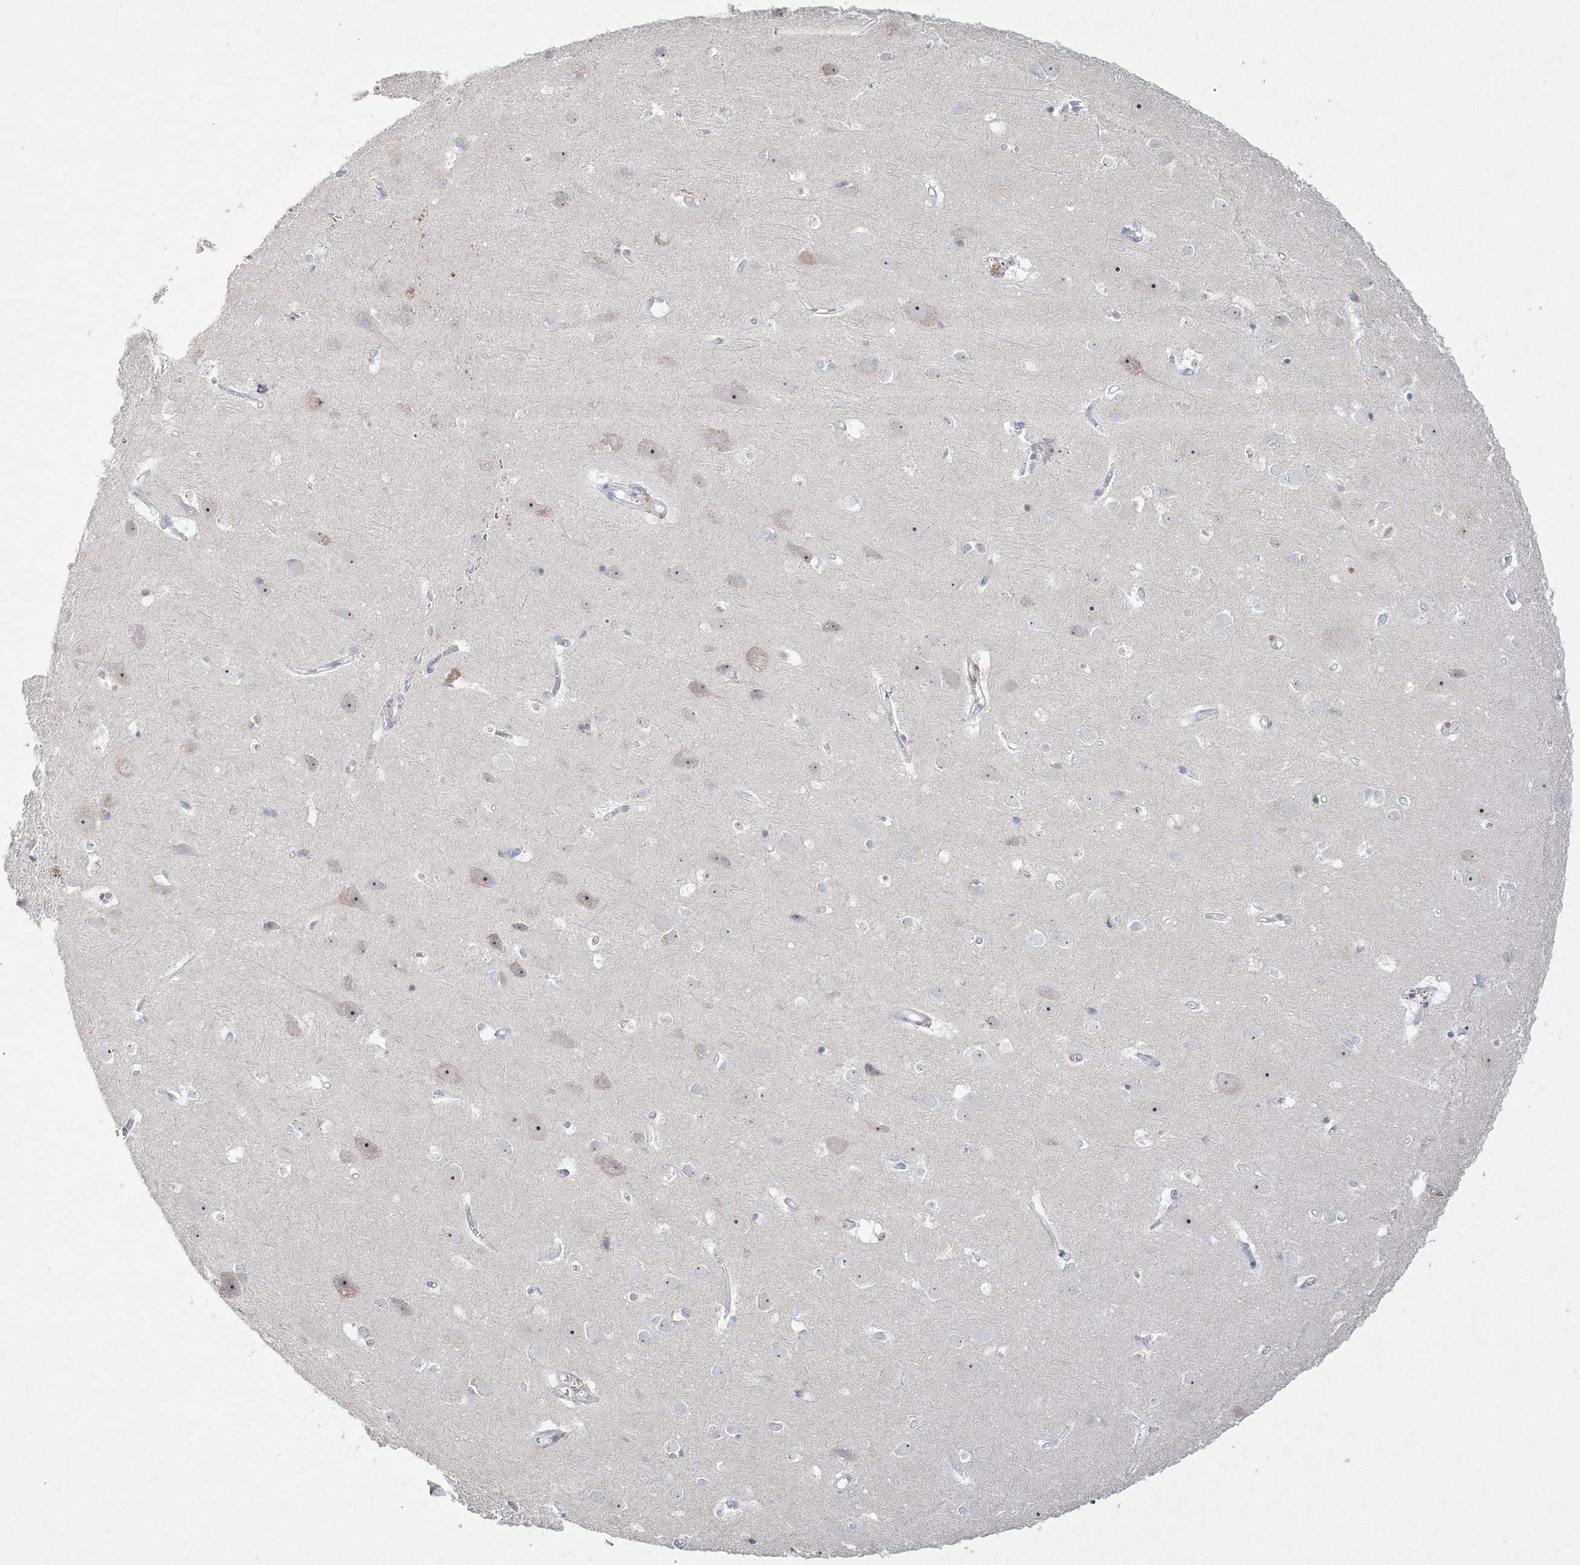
{"staining": {"intensity": "negative", "quantity": "none", "location": "none"}, "tissue": "cerebral cortex", "cell_type": "Endothelial cells", "image_type": "normal", "snomed": [{"axis": "morphology", "description": "Normal tissue, NOS"}, {"axis": "topography", "description": "Cerebral cortex"}], "caption": "The image demonstrates no significant positivity in endothelial cells of cerebral cortex.", "gene": "NOP16", "patient": {"sex": "male", "age": 54}}